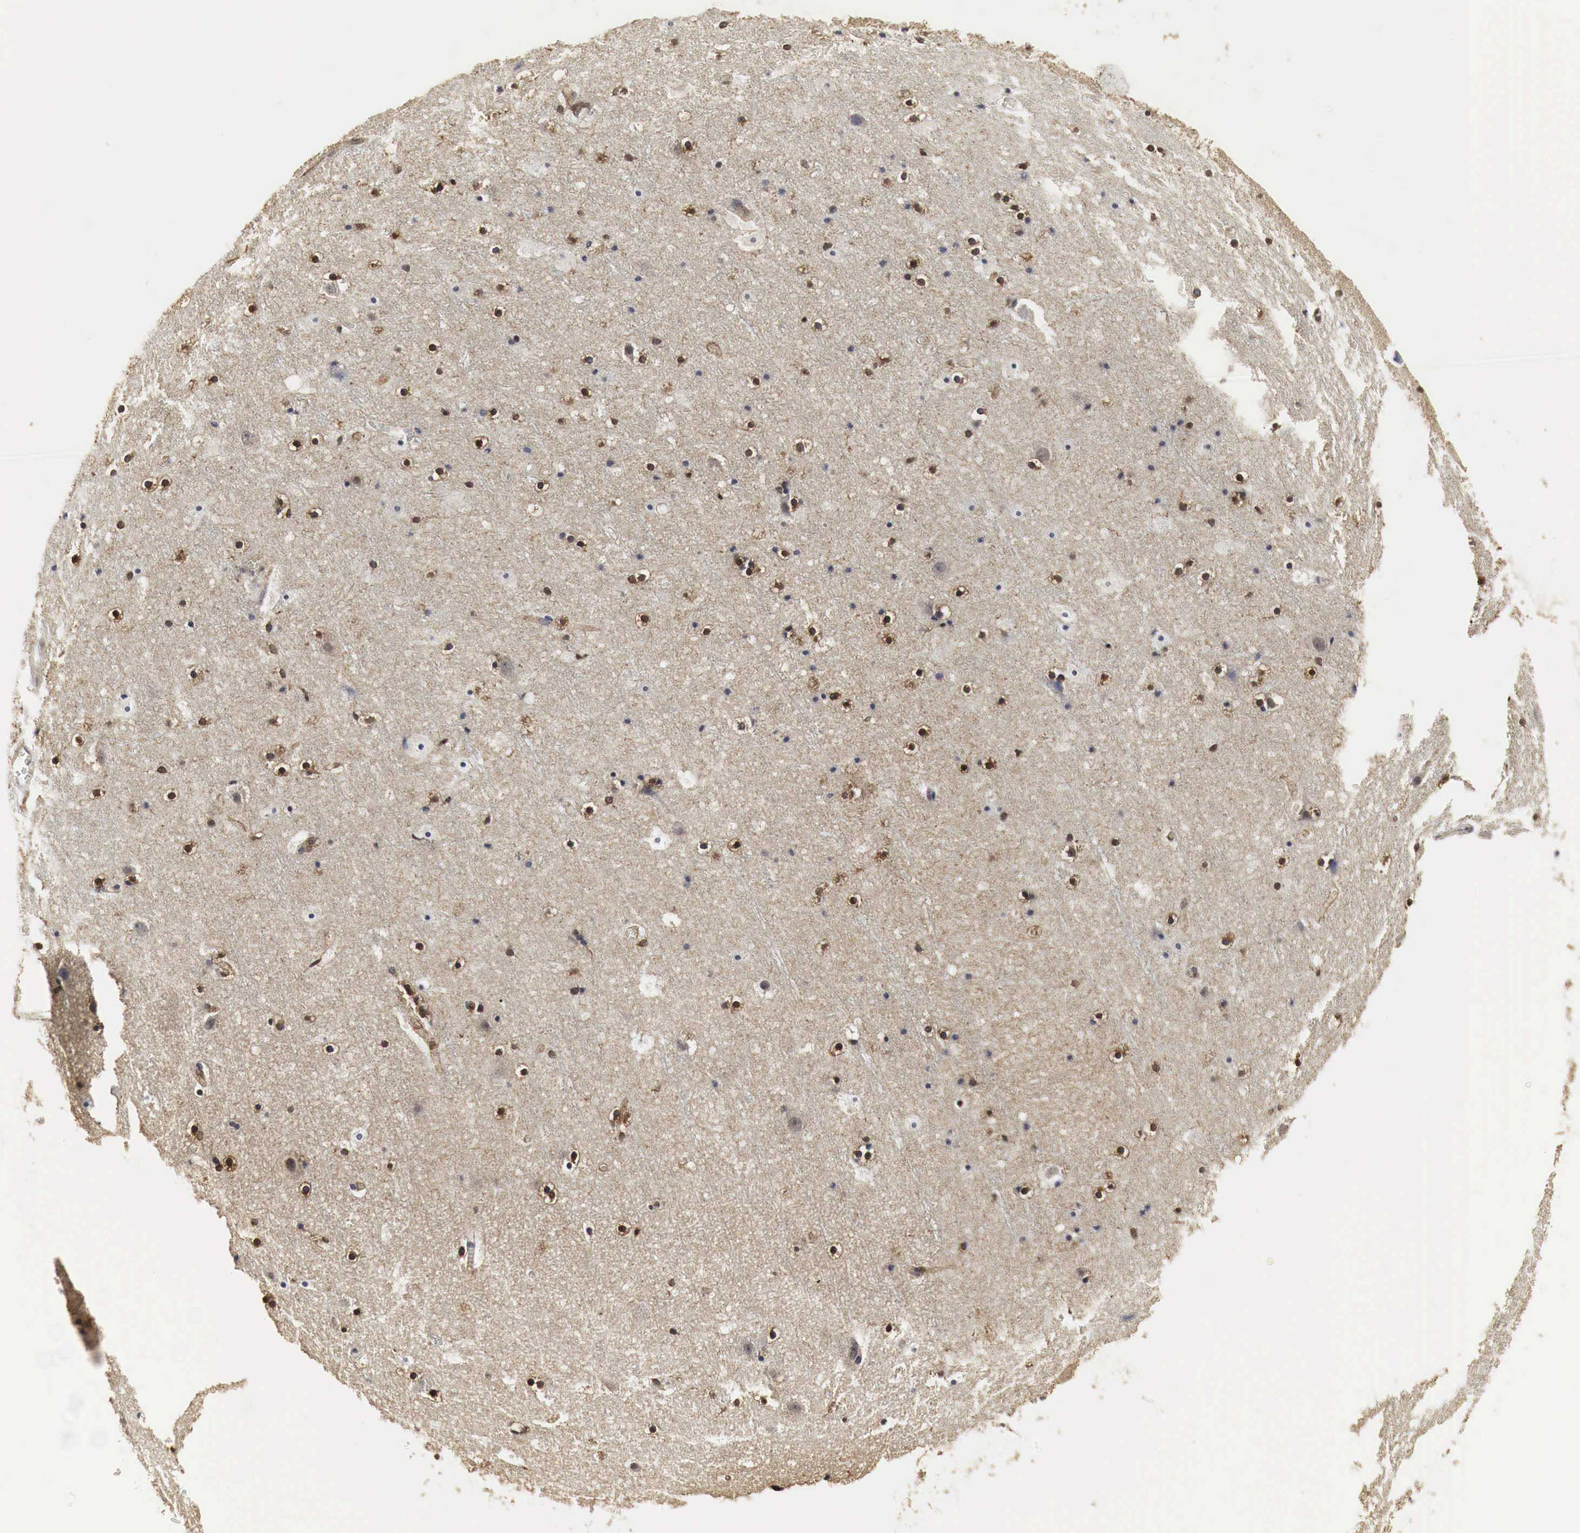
{"staining": {"intensity": "weak", "quantity": "25%-75%", "location": "cytoplasmic/membranous,nuclear"}, "tissue": "cerebral cortex", "cell_type": "Endothelial cells", "image_type": "normal", "snomed": [{"axis": "morphology", "description": "Normal tissue, NOS"}, {"axis": "topography", "description": "Cerebral cortex"}], "caption": "Endothelial cells exhibit low levels of weak cytoplasmic/membranous,nuclear positivity in about 25%-75% of cells in normal cerebral cortex.", "gene": "SPIN1", "patient": {"sex": "male", "age": 45}}